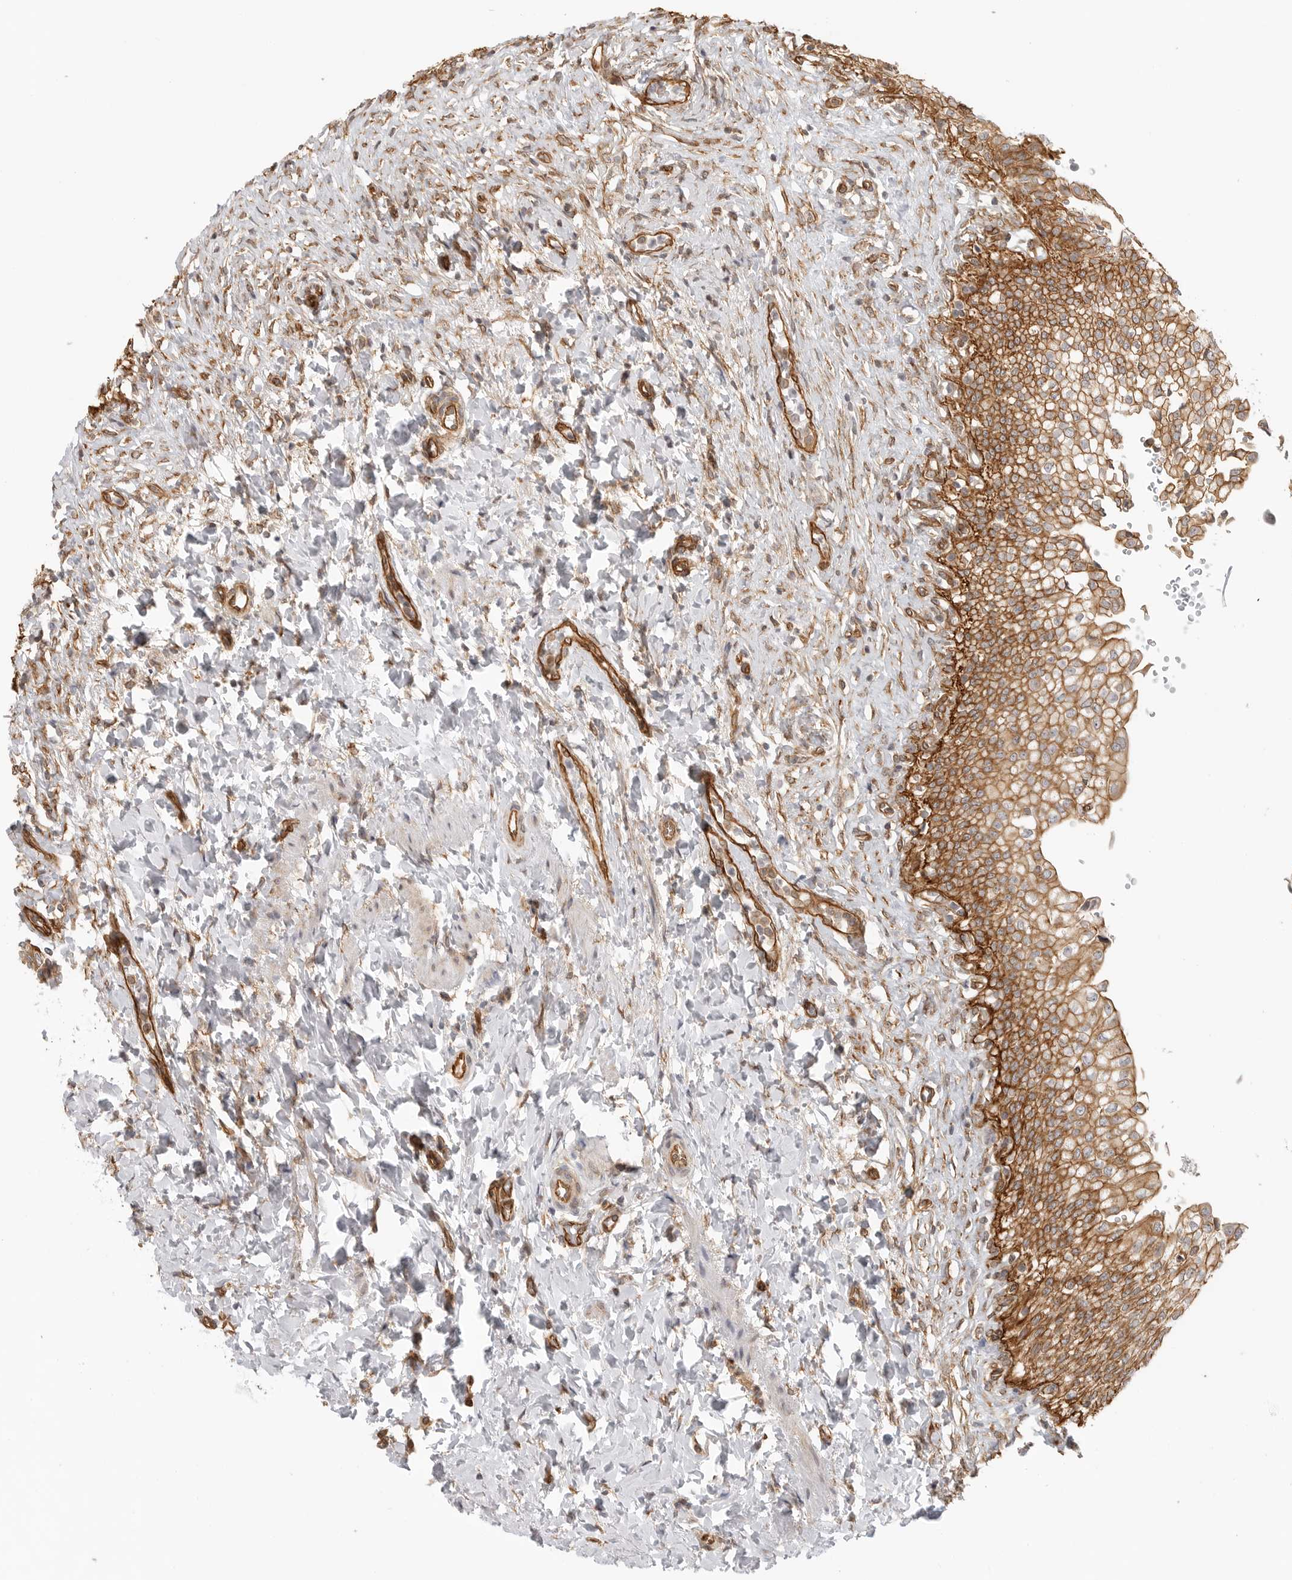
{"staining": {"intensity": "moderate", "quantity": ">75%", "location": "cytoplasmic/membranous"}, "tissue": "urinary bladder", "cell_type": "Urothelial cells", "image_type": "normal", "snomed": [{"axis": "morphology", "description": "Urothelial carcinoma, High grade"}, {"axis": "topography", "description": "Urinary bladder"}], "caption": "Immunohistochemical staining of unremarkable urinary bladder shows moderate cytoplasmic/membranous protein positivity in about >75% of urothelial cells. The staining is performed using DAB brown chromogen to label protein expression. The nuclei are counter-stained blue using hematoxylin.", "gene": "ATOH7", "patient": {"sex": "male", "age": 46}}